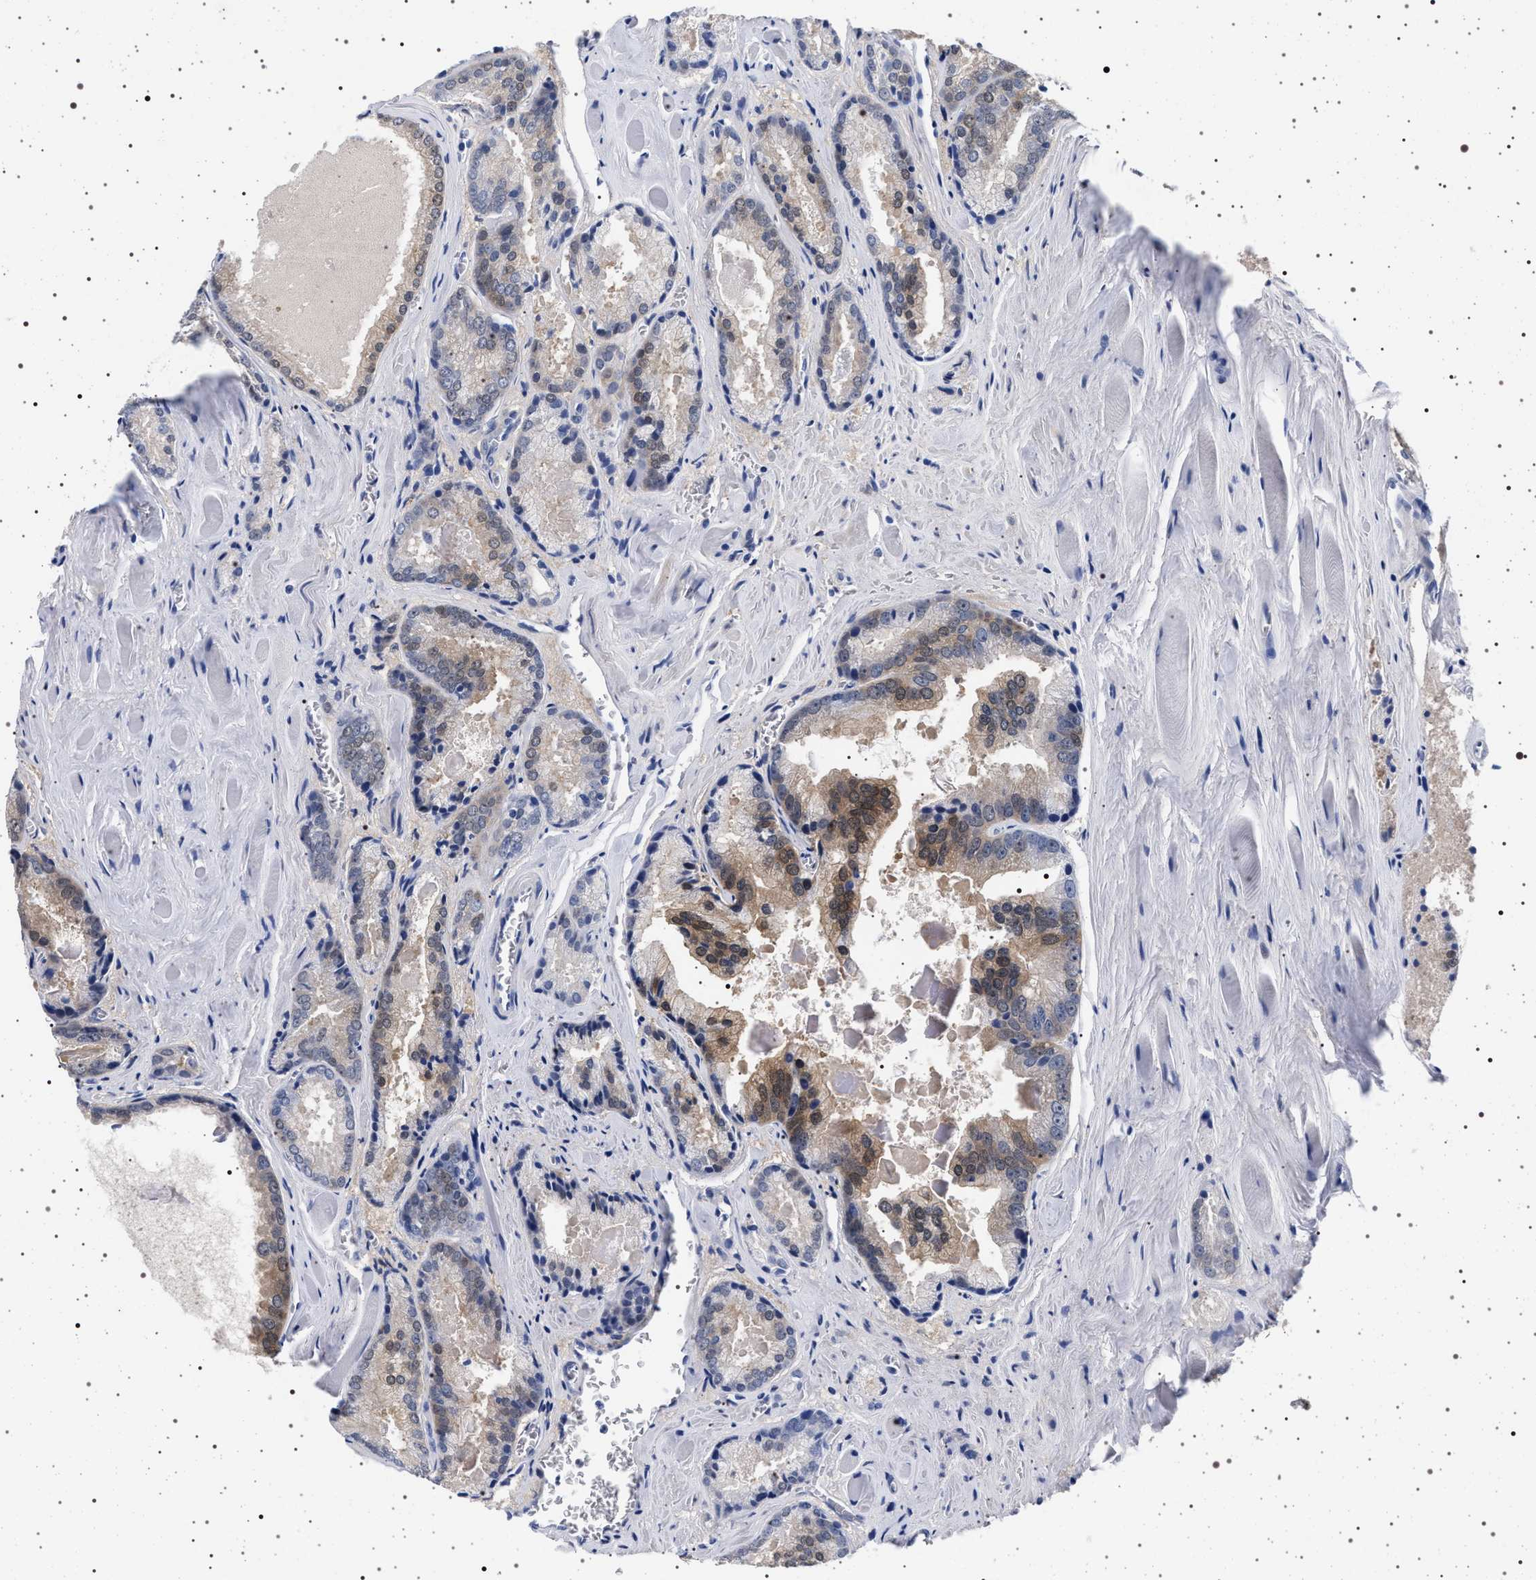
{"staining": {"intensity": "moderate", "quantity": "<25%", "location": "cytoplasmic/membranous"}, "tissue": "prostate cancer", "cell_type": "Tumor cells", "image_type": "cancer", "snomed": [{"axis": "morphology", "description": "Adenocarcinoma, Low grade"}, {"axis": "topography", "description": "Prostate"}], "caption": "Moderate cytoplasmic/membranous positivity is identified in about <25% of tumor cells in prostate adenocarcinoma (low-grade).", "gene": "MAPK10", "patient": {"sex": "male", "age": 64}}